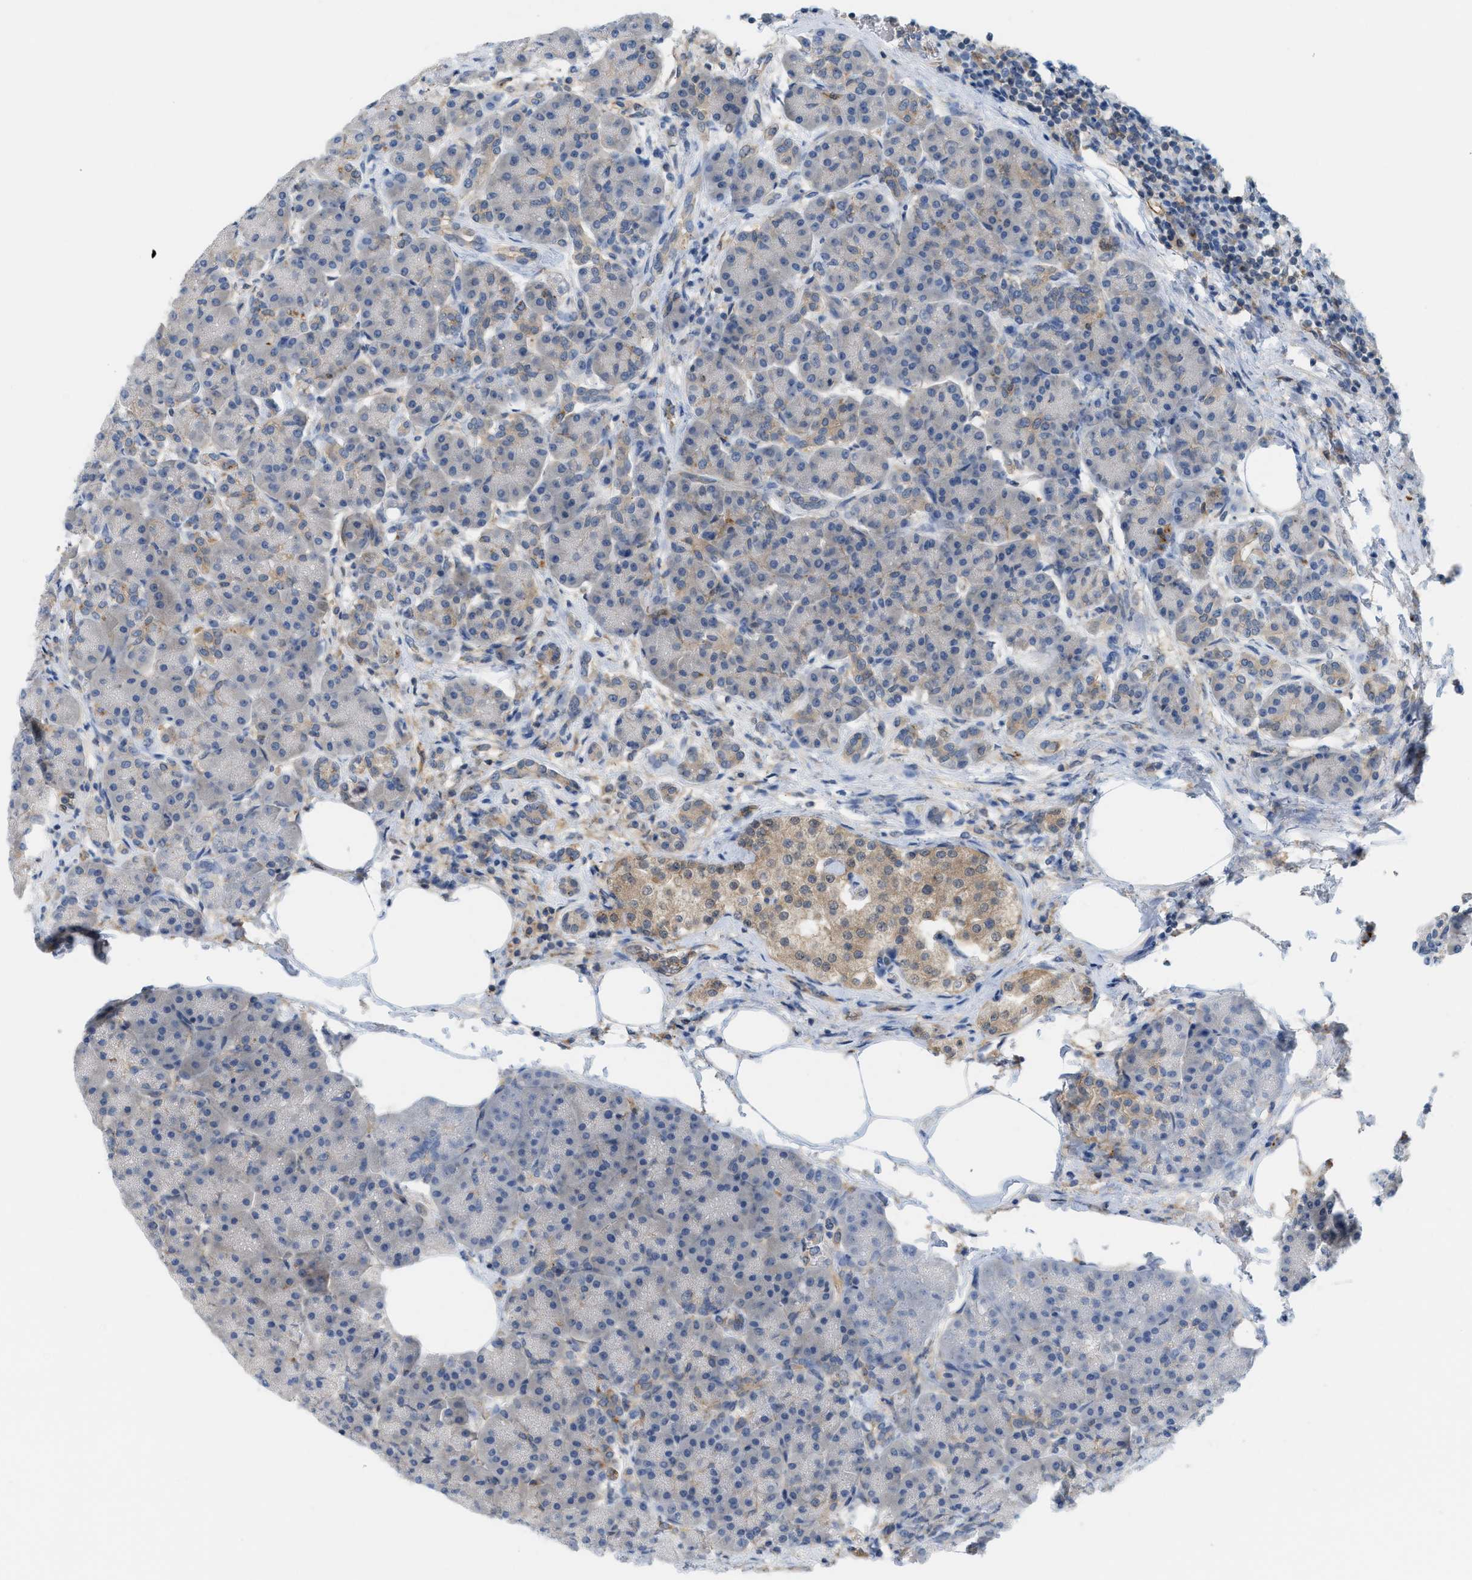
{"staining": {"intensity": "negative", "quantity": "none", "location": "none"}, "tissue": "pancreas", "cell_type": "Exocrine glandular cells", "image_type": "normal", "snomed": [{"axis": "morphology", "description": "Normal tissue, NOS"}, {"axis": "topography", "description": "Pancreas"}], "caption": "Immunohistochemistry image of normal human pancreas stained for a protein (brown), which reveals no positivity in exocrine glandular cells.", "gene": "CSTB", "patient": {"sex": "female", "age": 70}}